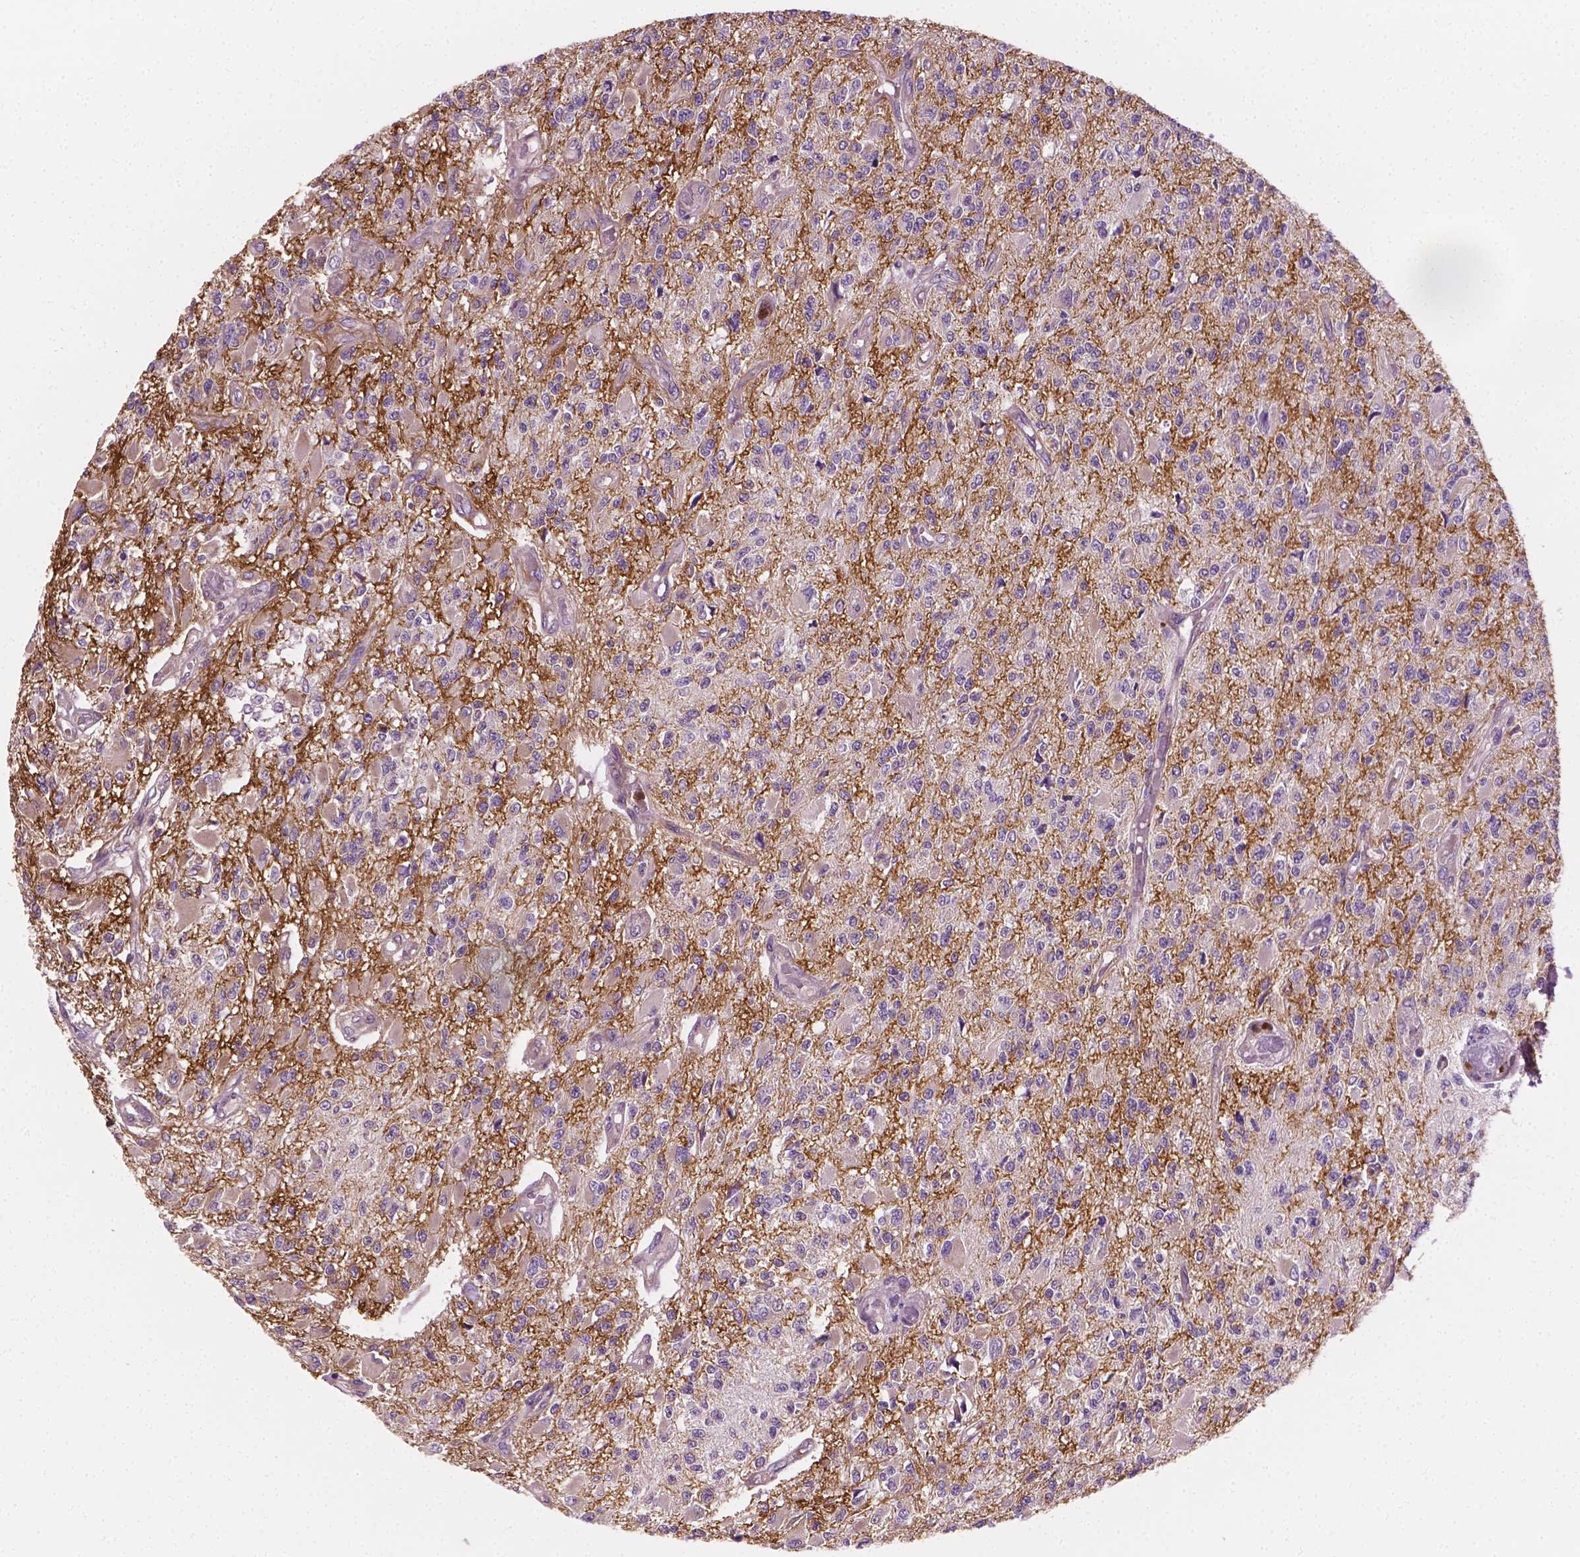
{"staining": {"intensity": "negative", "quantity": "none", "location": "none"}, "tissue": "glioma", "cell_type": "Tumor cells", "image_type": "cancer", "snomed": [{"axis": "morphology", "description": "Glioma, malignant, High grade"}, {"axis": "topography", "description": "Brain"}], "caption": "This histopathology image is of malignant glioma (high-grade) stained with immunohistochemistry (IHC) to label a protein in brown with the nuclei are counter-stained blue. There is no positivity in tumor cells.", "gene": "PTX3", "patient": {"sex": "female", "age": 63}}